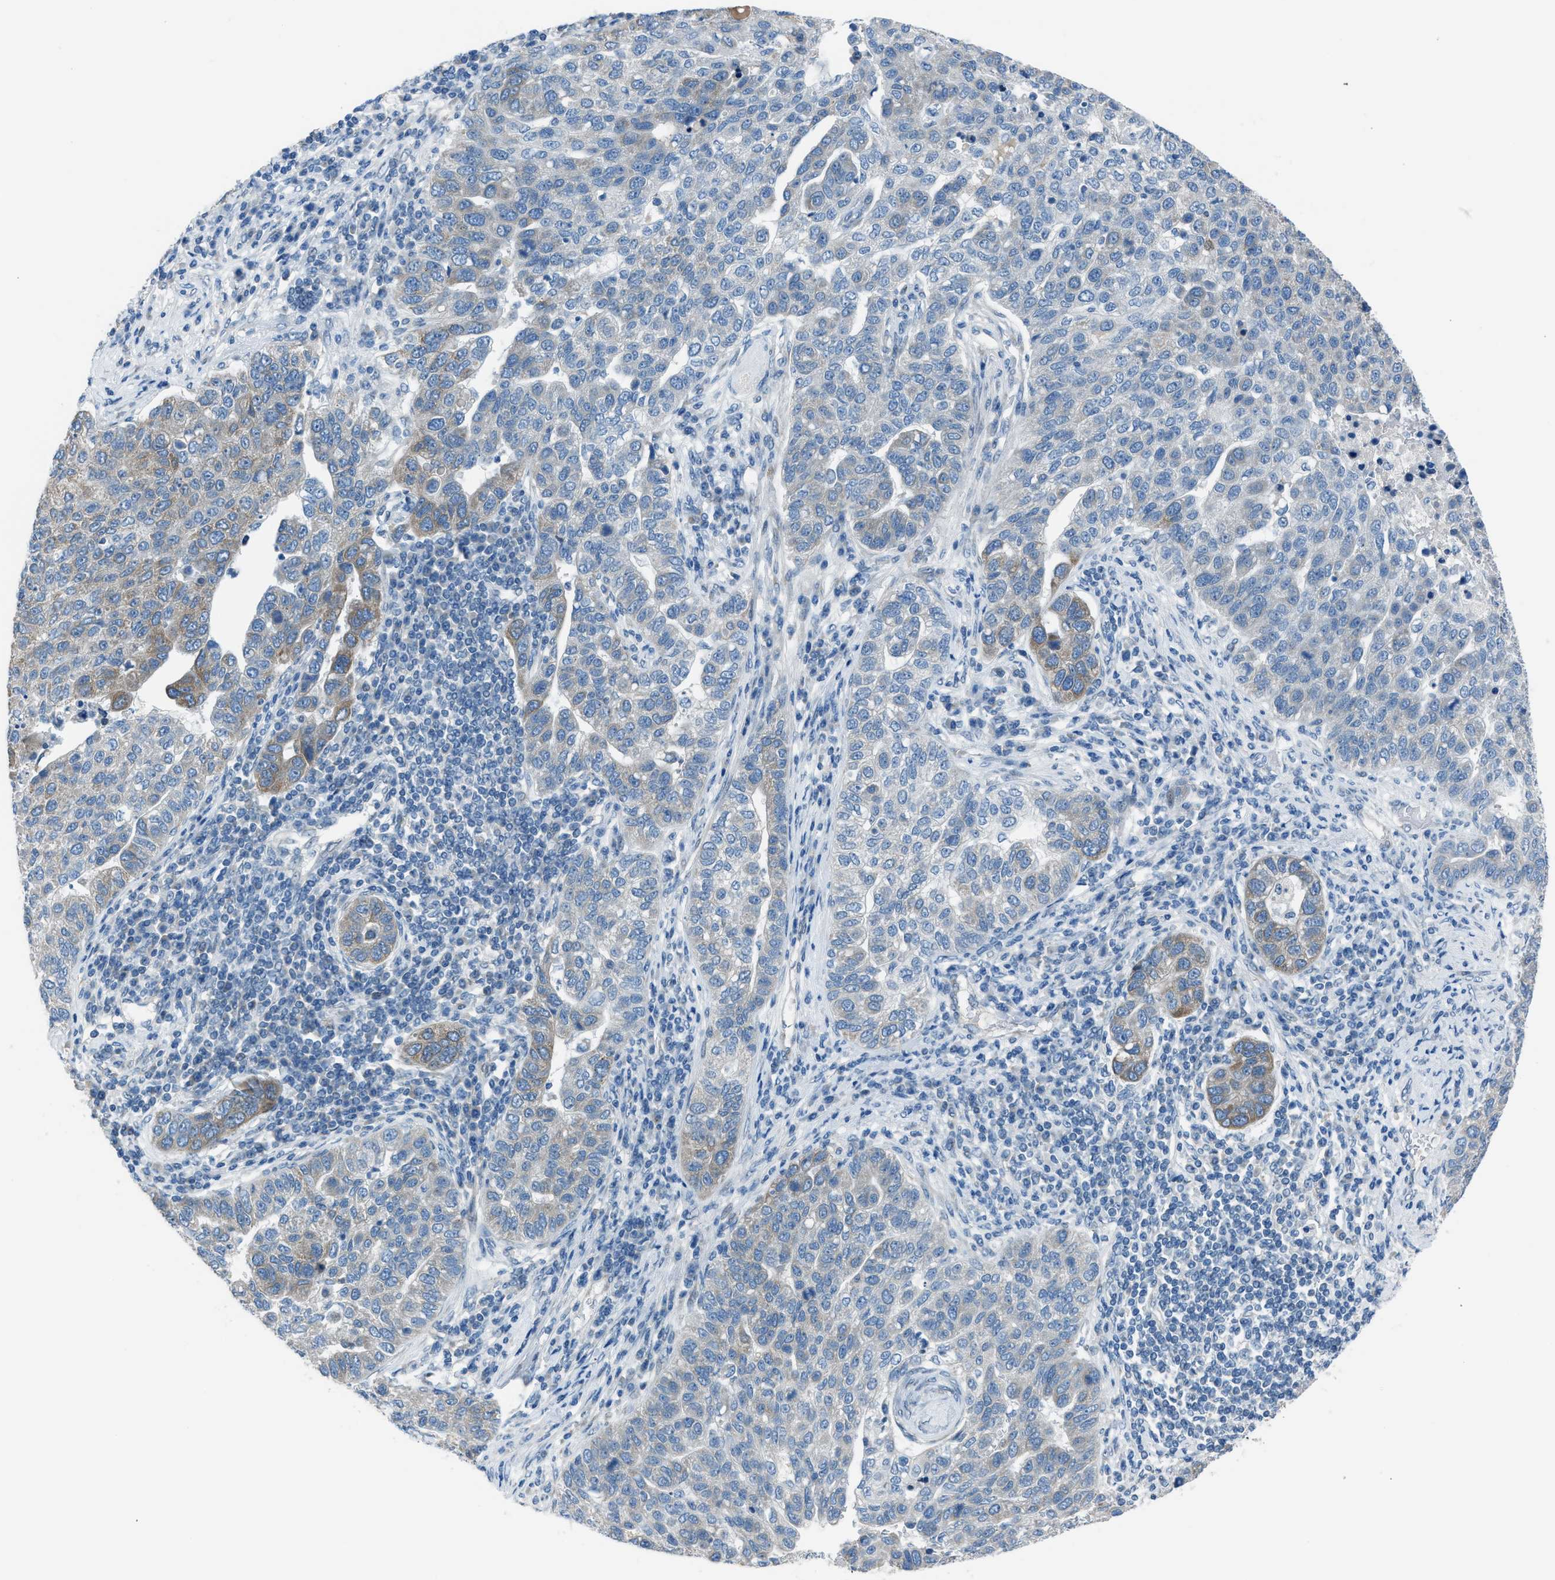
{"staining": {"intensity": "weak", "quantity": "<25%", "location": "cytoplasmic/membranous"}, "tissue": "pancreatic cancer", "cell_type": "Tumor cells", "image_type": "cancer", "snomed": [{"axis": "morphology", "description": "Adenocarcinoma, NOS"}, {"axis": "topography", "description": "Pancreas"}], "caption": "This is an immunohistochemistry (IHC) micrograph of pancreatic cancer. There is no staining in tumor cells.", "gene": "RNF41", "patient": {"sex": "female", "age": 61}}